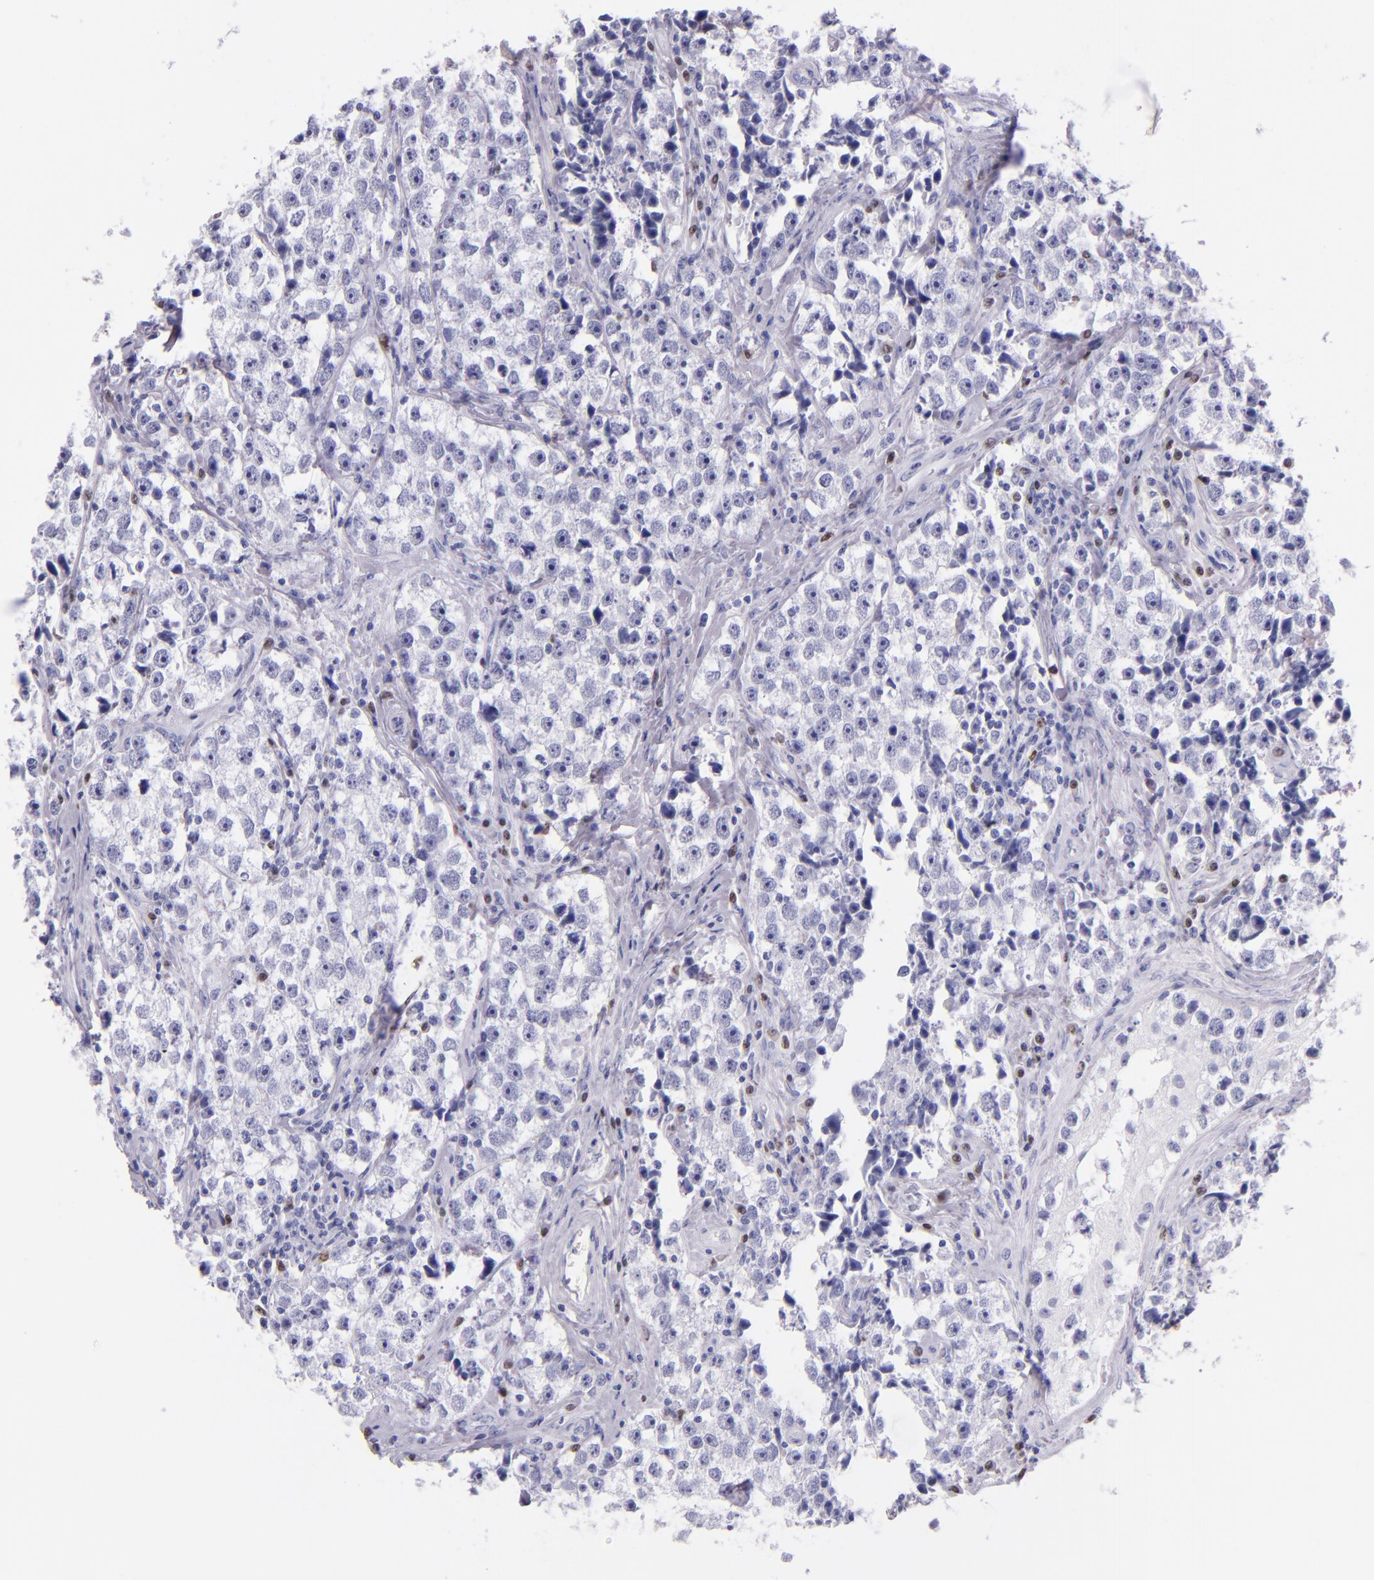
{"staining": {"intensity": "negative", "quantity": "none", "location": "none"}, "tissue": "testis cancer", "cell_type": "Tumor cells", "image_type": "cancer", "snomed": [{"axis": "morphology", "description": "Seminoma, NOS"}, {"axis": "topography", "description": "Testis"}], "caption": "Micrograph shows no protein staining in tumor cells of testis seminoma tissue. Brightfield microscopy of immunohistochemistry stained with DAB (brown) and hematoxylin (blue), captured at high magnification.", "gene": "IRF4", "patient": {"sex": "male", "age": 32}}